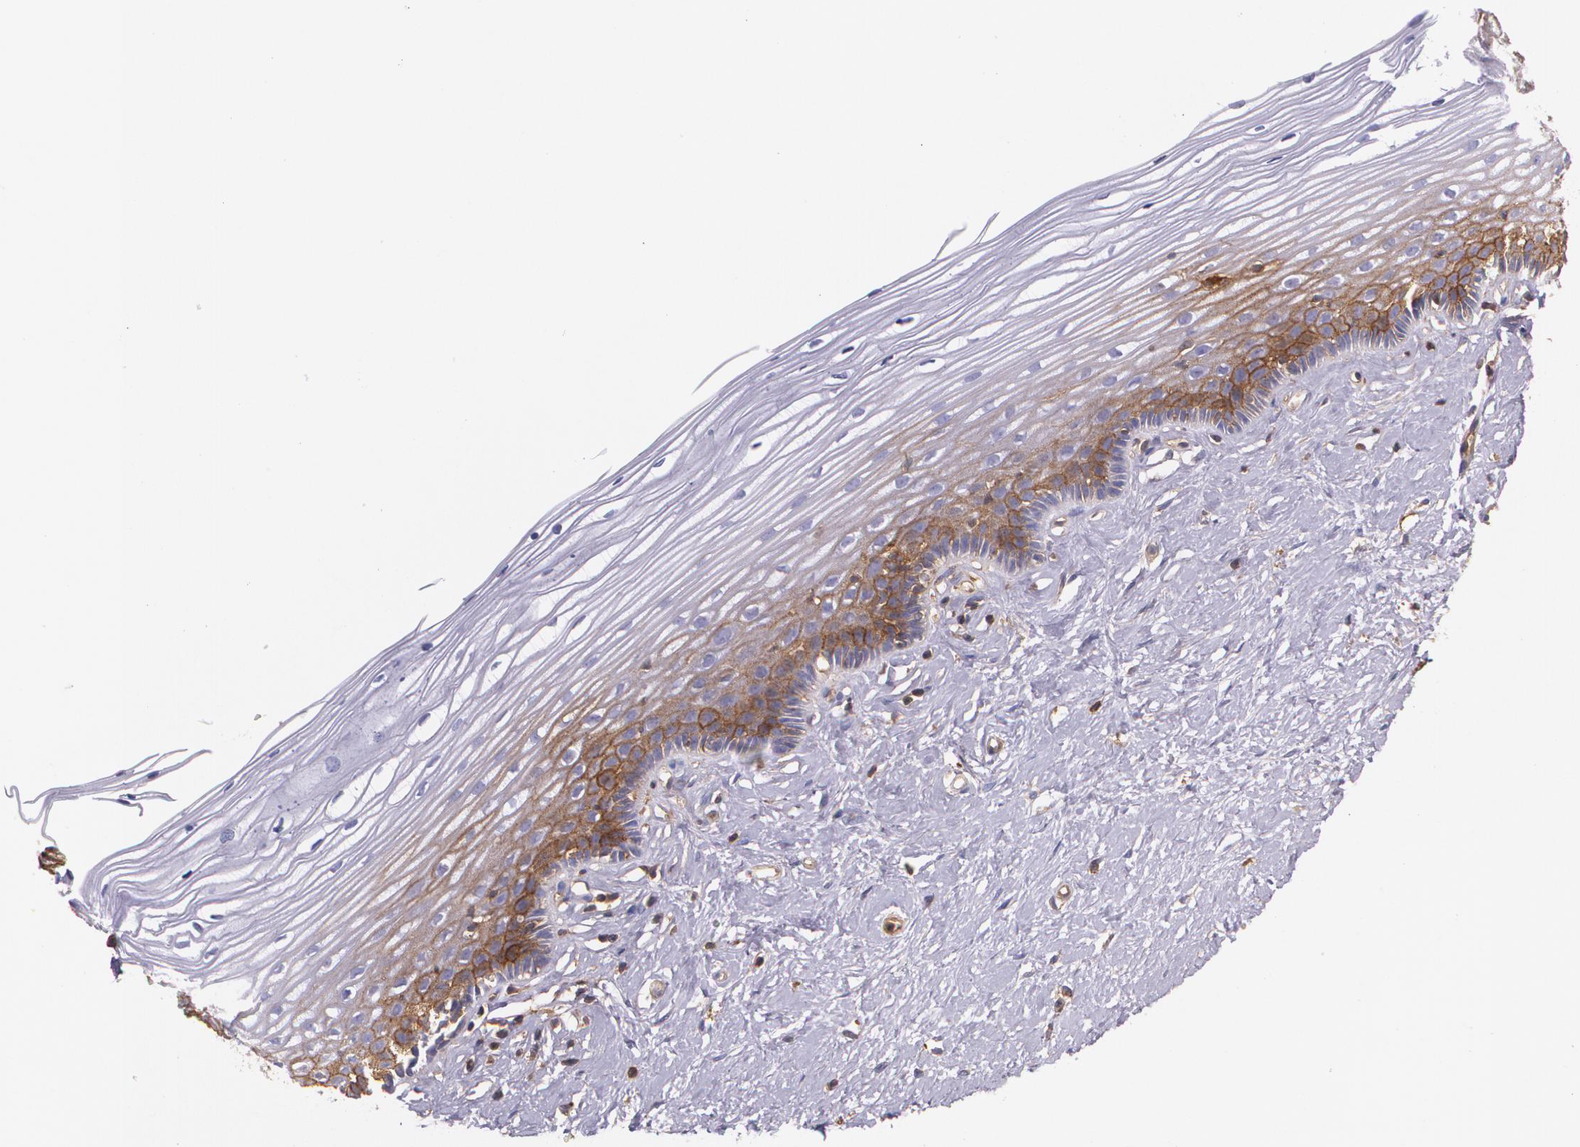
{"staining": {"intensity": "moderate", "quantity": ">75%", "location": "cytoplasmic/membranous"}, "tissue": "cervix", "cell_type": "Glandular cells", "image_type": "normal", "snomed": [{"axis": "morphology", "description": "Normal tissue, NOS"}, {"axis": "topography", "description": "Cervix"}], "caption": "Immunohistochemistry (DAB) staining of unremarkable cervix demonstrates moderate cytoplasmic/membranous protein expression in about >75% of glandular cells. The protein of interest is shown in brown color, while the nuclei are stained blue.", "gene": "B2M", "patient": {"sex": "female", "age": 40}}